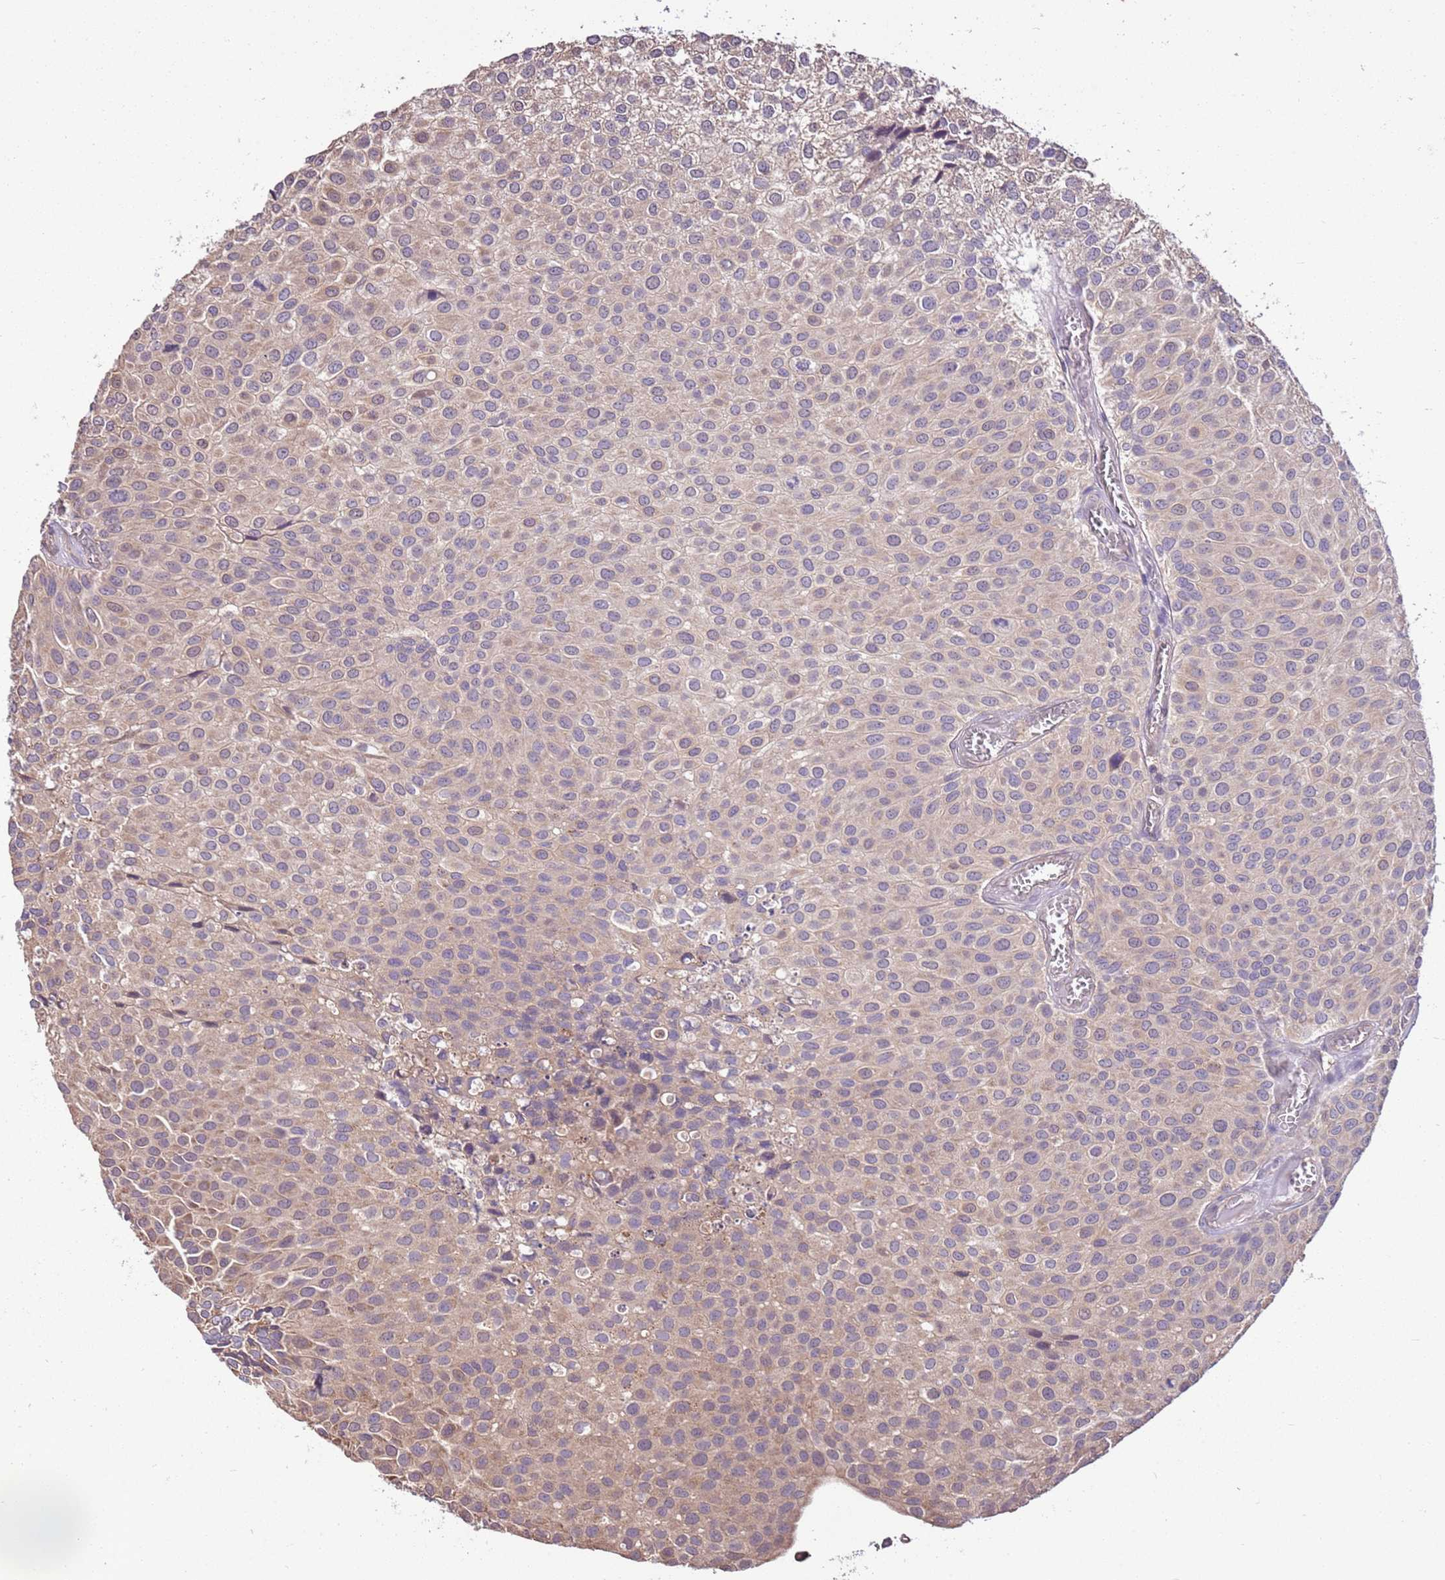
{"staining": {"intensity": "weak", "quantity": "<25%", "location": "cytoplasmic/membranous"}, "tissue": "urothelial cancer", "cell_type": "Tumor cells", "image_type": "cancer", "snomed": [{"axis": "morphology", "description": "Urothelial carcinoma, Low grade"}, {"axis": "topography", "description": "Urinary bladder"}], "caption": "A photomicrograph of urothelial cancer stained for a protein demonstrates no brown staining in tumor cells.", "gene": "BBS5", "patient": {"sex": "male", "age": 88}}